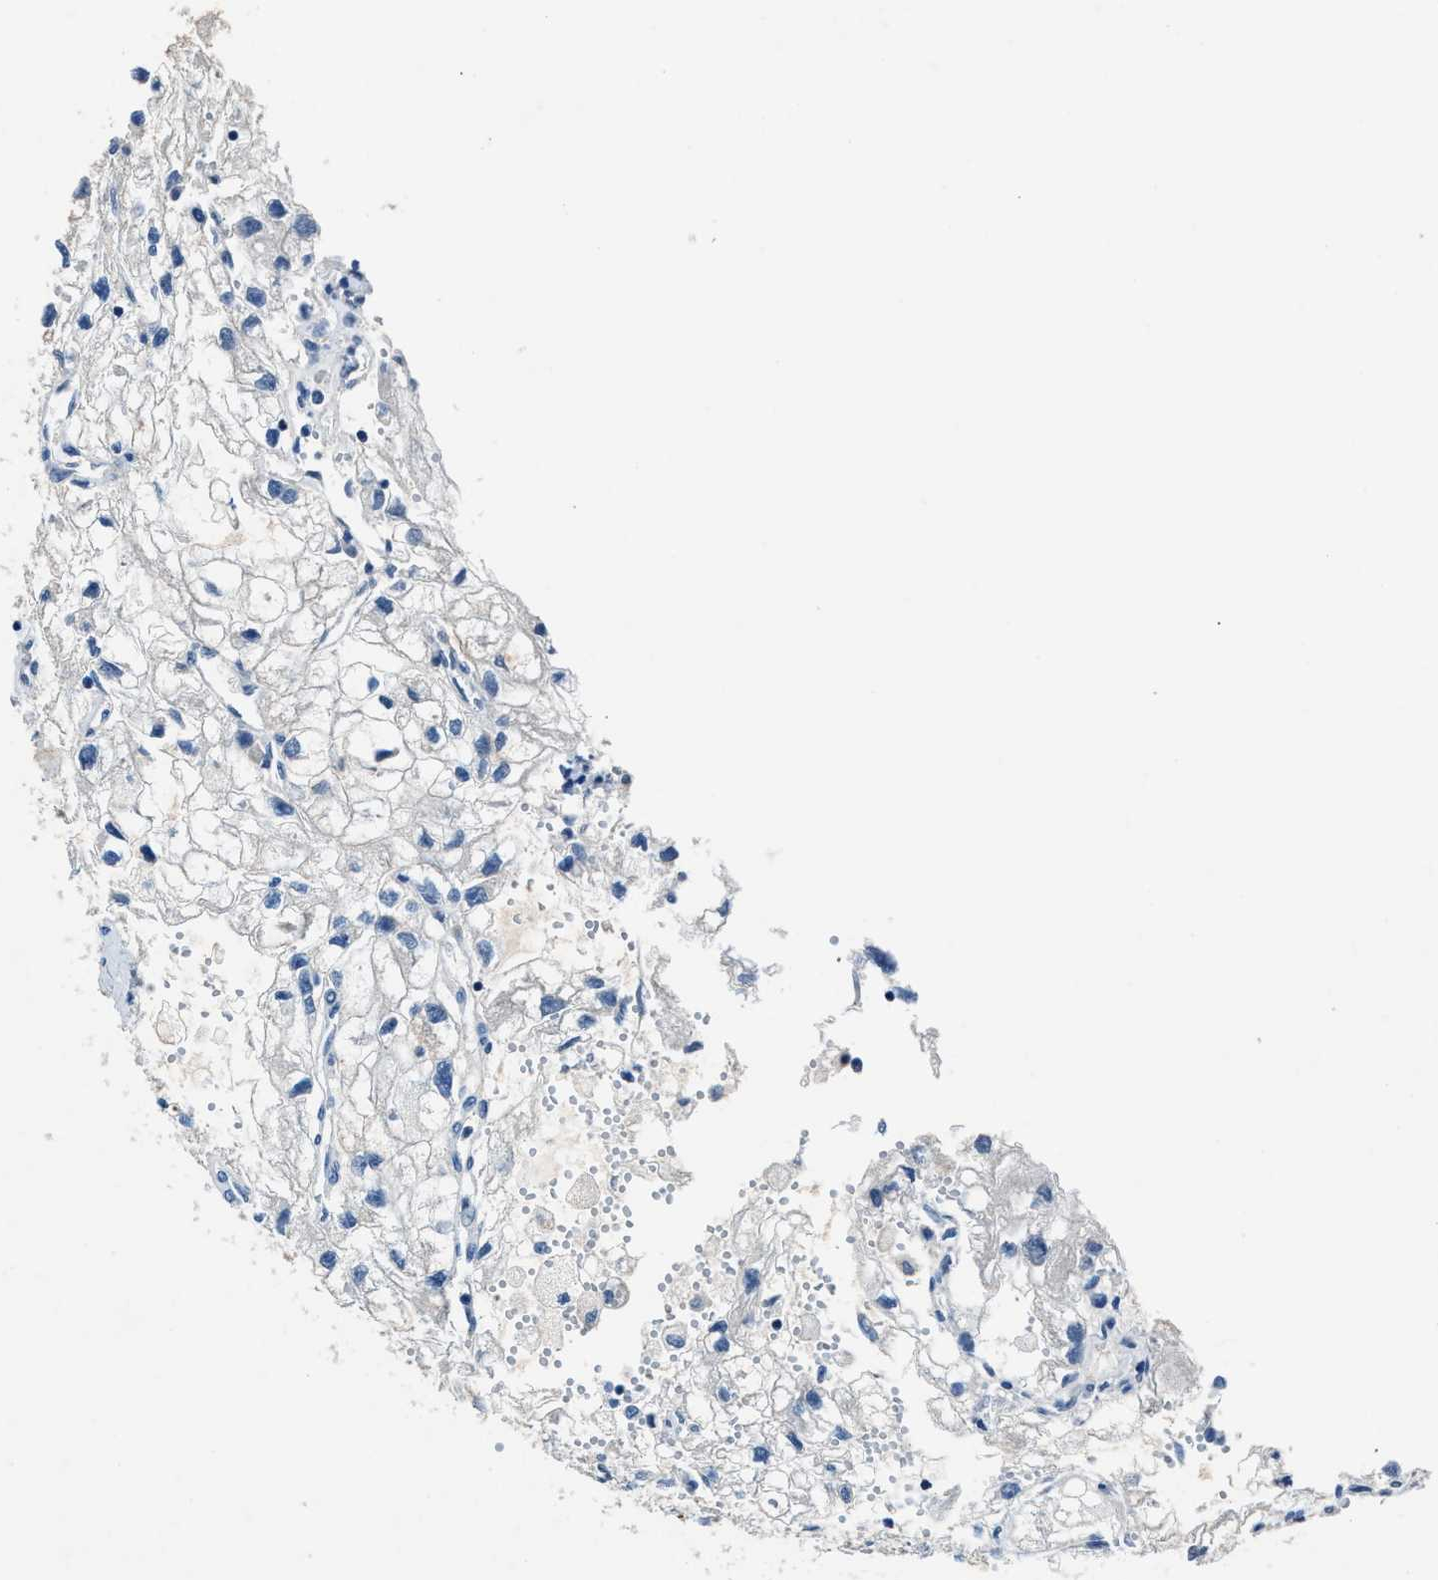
{"staining": {"intensity": "negative", "quantity": "none", "location": "none"}, "tissue": "renal cancer", "cell_type": "Tumor cells", "image_type": "cancer", "snomed": [{"axis": "morphology", "description": "Adenocarcinoma, NOS"}, {"axis": "topography", "description": "Kidney"}], "caption": "Tumor cells are negative for brown protein staining in renal adenocarcinoma.", "gene": "ADAM2", "patient": {"sex": "female", "age": 70}}